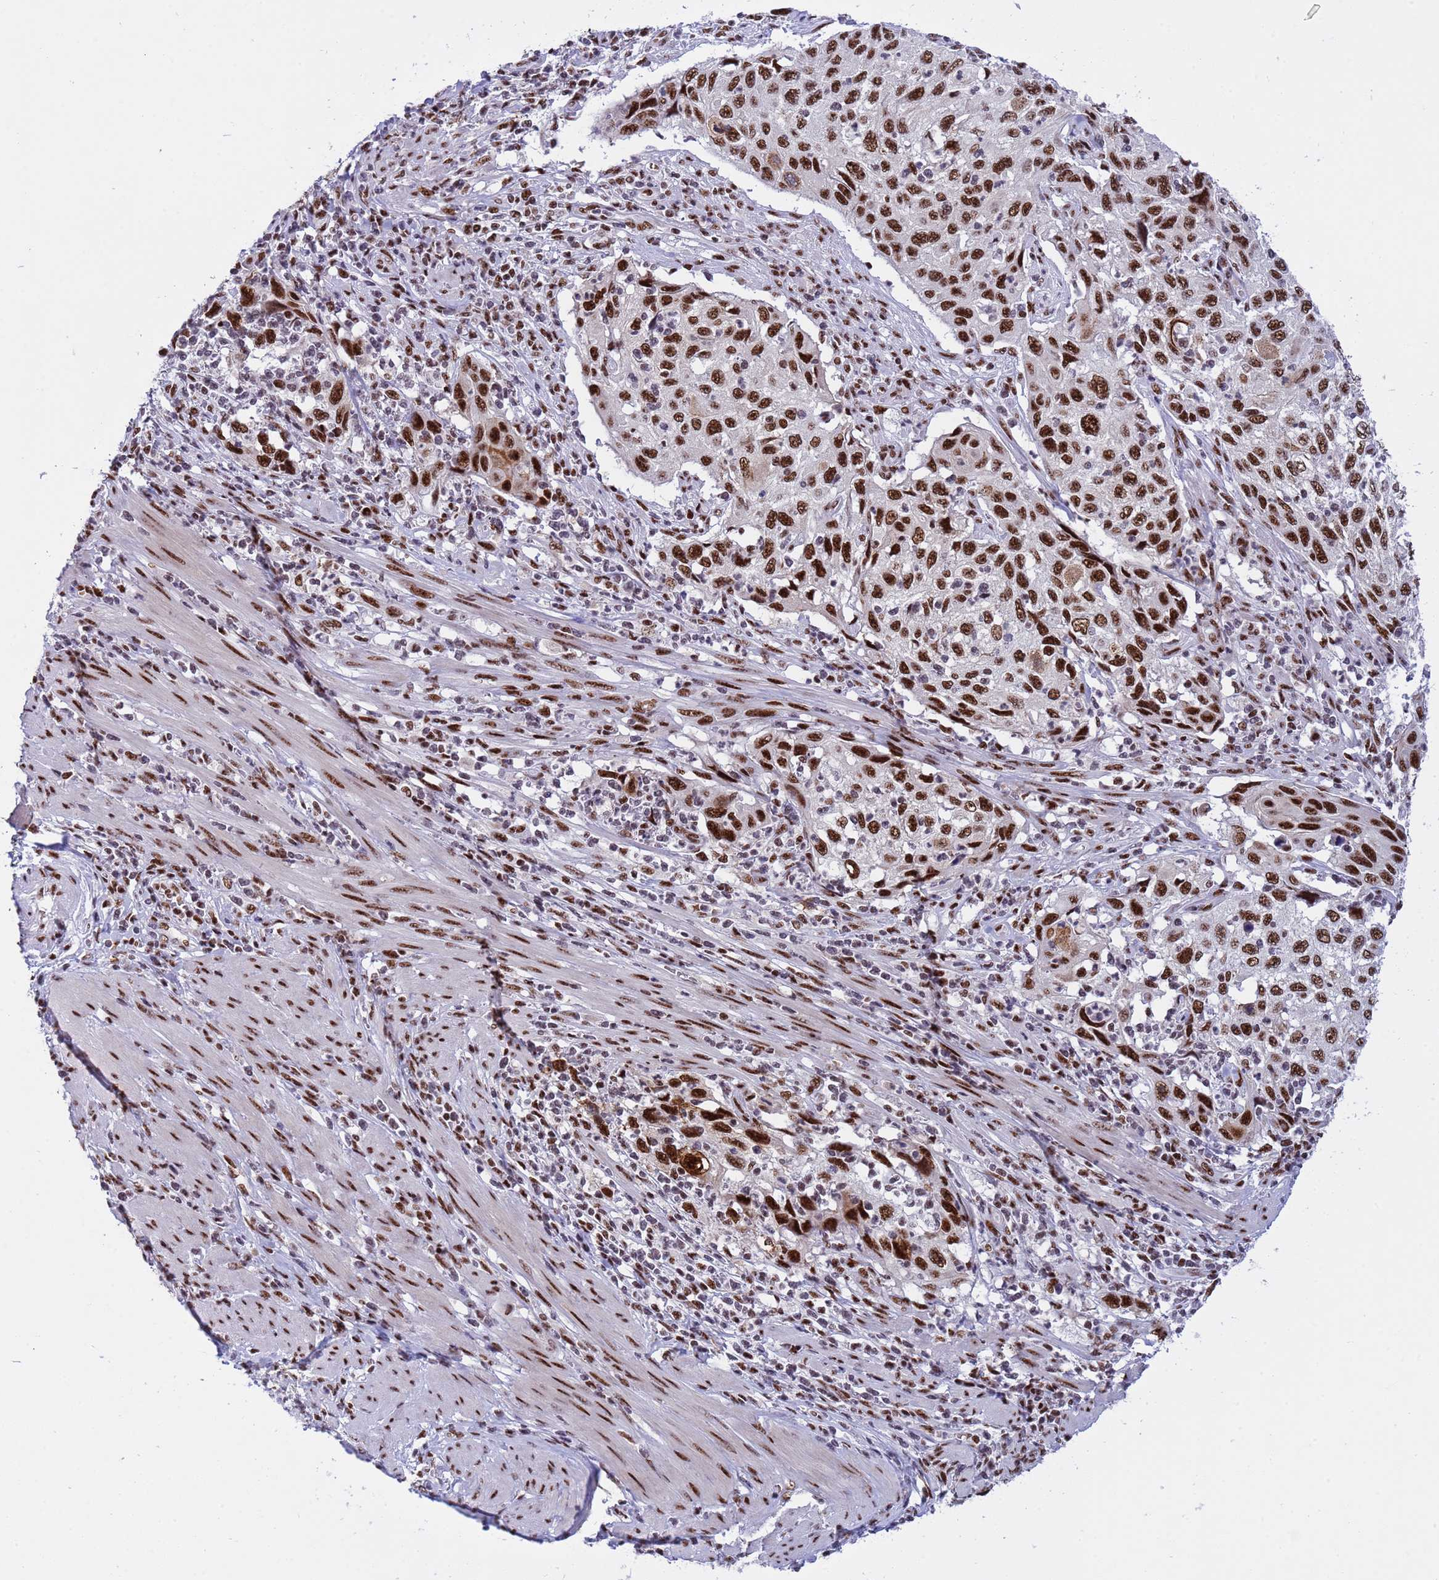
{"staining": {"intensity": "strong", "quantity": ">75%", "location": "nuclear"}, "tissue": "cervical cancer", "cell_type": "Tumor cells", "image_type": "cancer", "snomed": [{"axis": "morphology", "description": "Squamous cell carcinoma, NOS"}, {"axis": "topography", "description": "Cervix"}], "caption": "This micrograph exhibits IHC staining of human cervical squamous cell carcinoma, with high strong nuclear expression in about >75% of tumor cells.", "gene": "THOC2", "patient": {"sex": "female", "age": 70}}